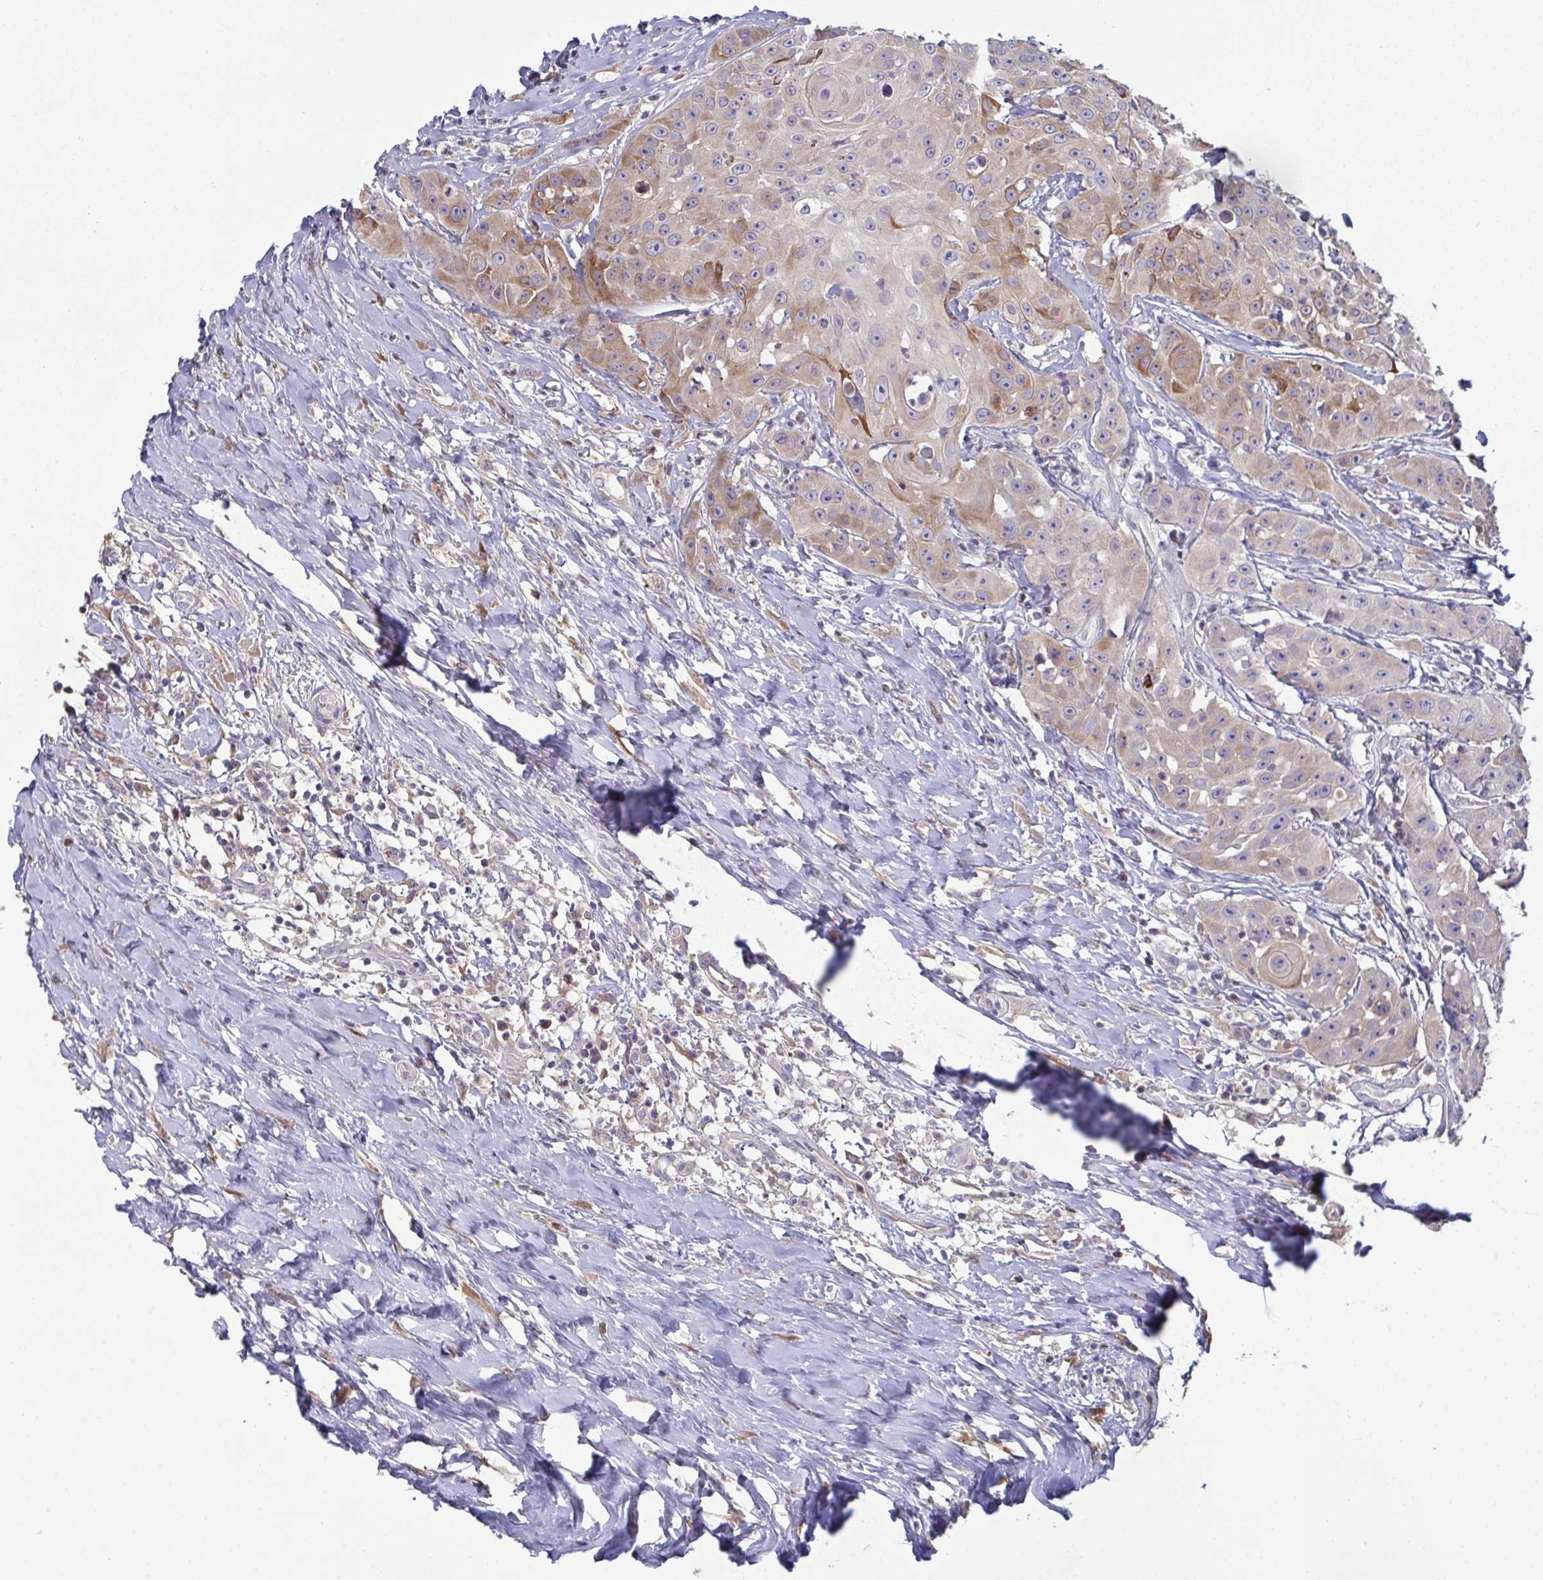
{"staining": {"intensity": "moderate", "quantity": "25%-75%", "location": "cytoplasmic/membranous"}, "tissue": "head and neck cancer", "cell_type": "Tumor cells", "image_type": "cancer", "snomed": [{"axis": "morphology", "description": "Squamous cell carcinoma, NOS"}, {"axis": "topography", "description": "Head-Neck"}], "caption": "Moderate cytoplasmic/membranous protein expression is seen in about 25%-75% of tumor cells in head and neck squamous cell carcinoma.", "gene": "HGFAC", "patient": {"sex": "male", "age": 83}}